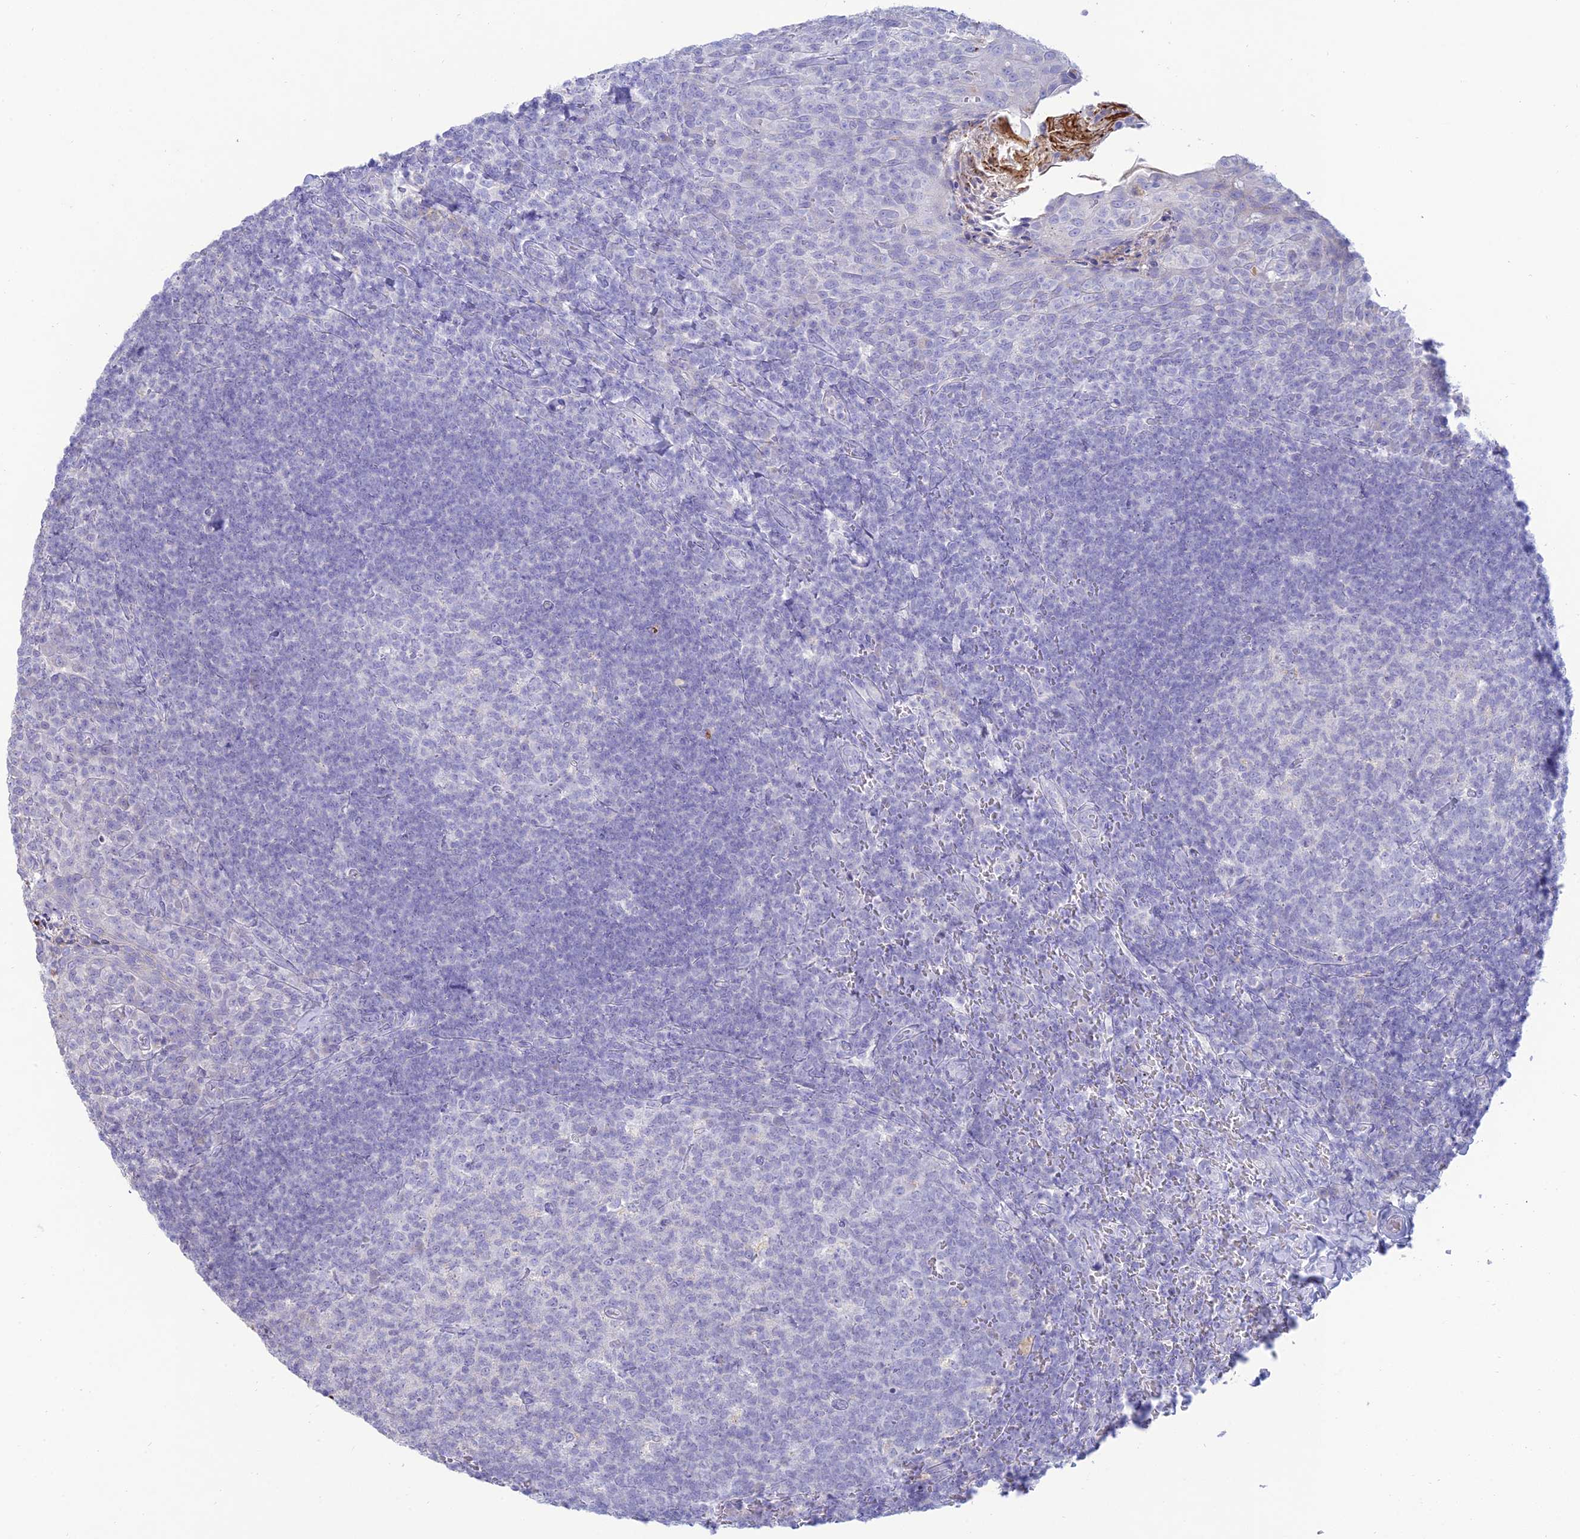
{"staining": {"intensity": "negative", "quantity": "none", "location": "none"}, "tissue": "tonsil", "cell_type": "Germinal center cells", "image_type": "normal", "snomed": [{"axis": "morphology", "description": "Normal tissue, NOS"}, {"axis": "topography", "description": "Tonsil"}], "caption": "Immunohistochemistry of unremarkable tonsil displays no positivity in germinal center cells. Nuclei are stained in blue.", "gene": "MAL2", "patient": {"sex": "female", "age": 10}}